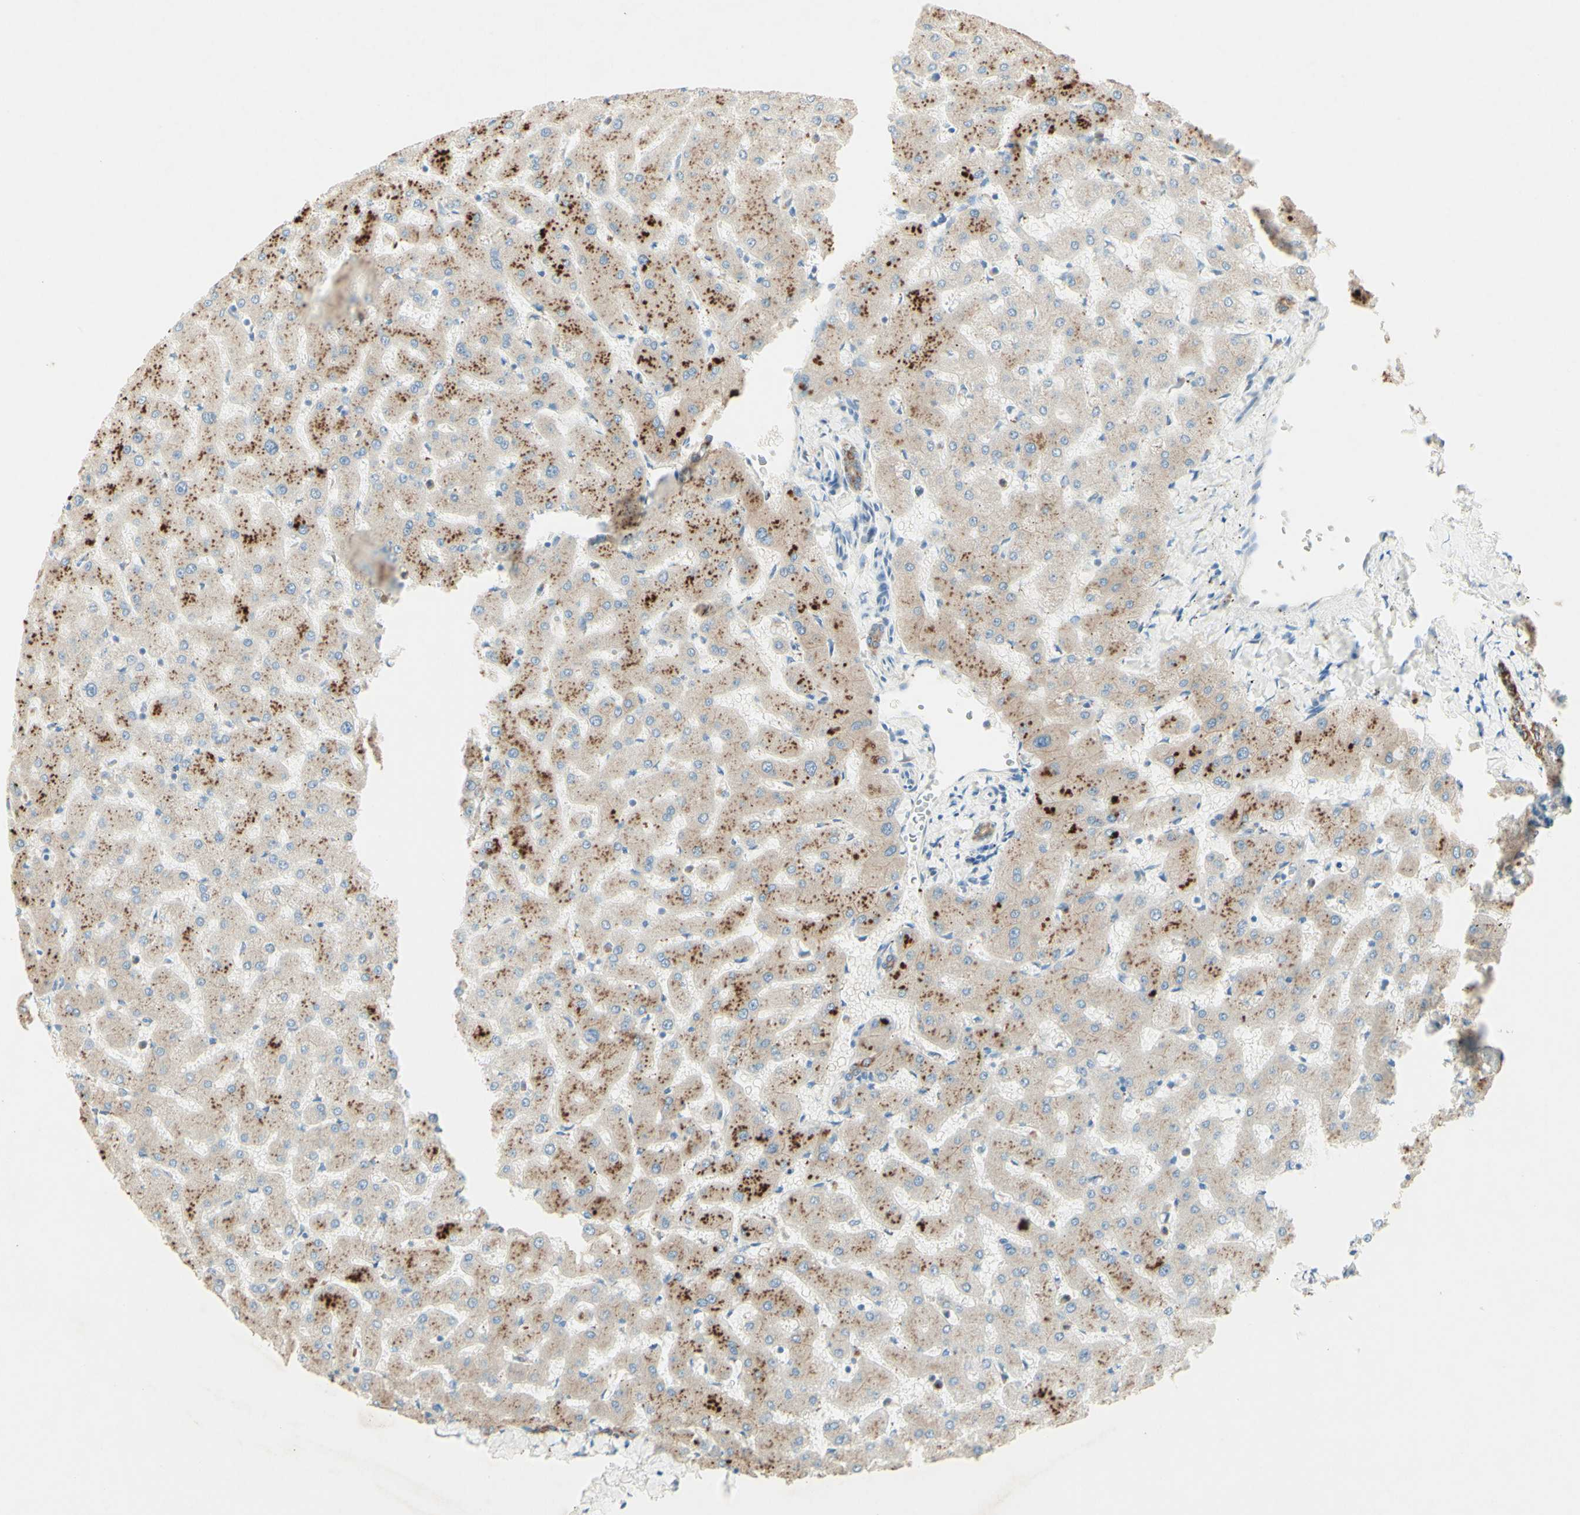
{"staining": {"intensity": "moderate", "quantity": ">75%", "location": "cytoplasmic/membranous"}, "tissue": "liver", "cell_type": "Cholangiocytes", "image_type": "normal", "snomed": [{"axis": "morphology", "description": "Normal tissue, NOS"}, {"axis": "topography", "description": "Liver"}], "caption": "DAB immunohistochemical staining of benign liver shows moderate cytoplasmic/membranous protein positivity in approximately >75% of cholangiocytes.", "gene": "MTM1", "patient": {"sex": "female", "age": 63}}